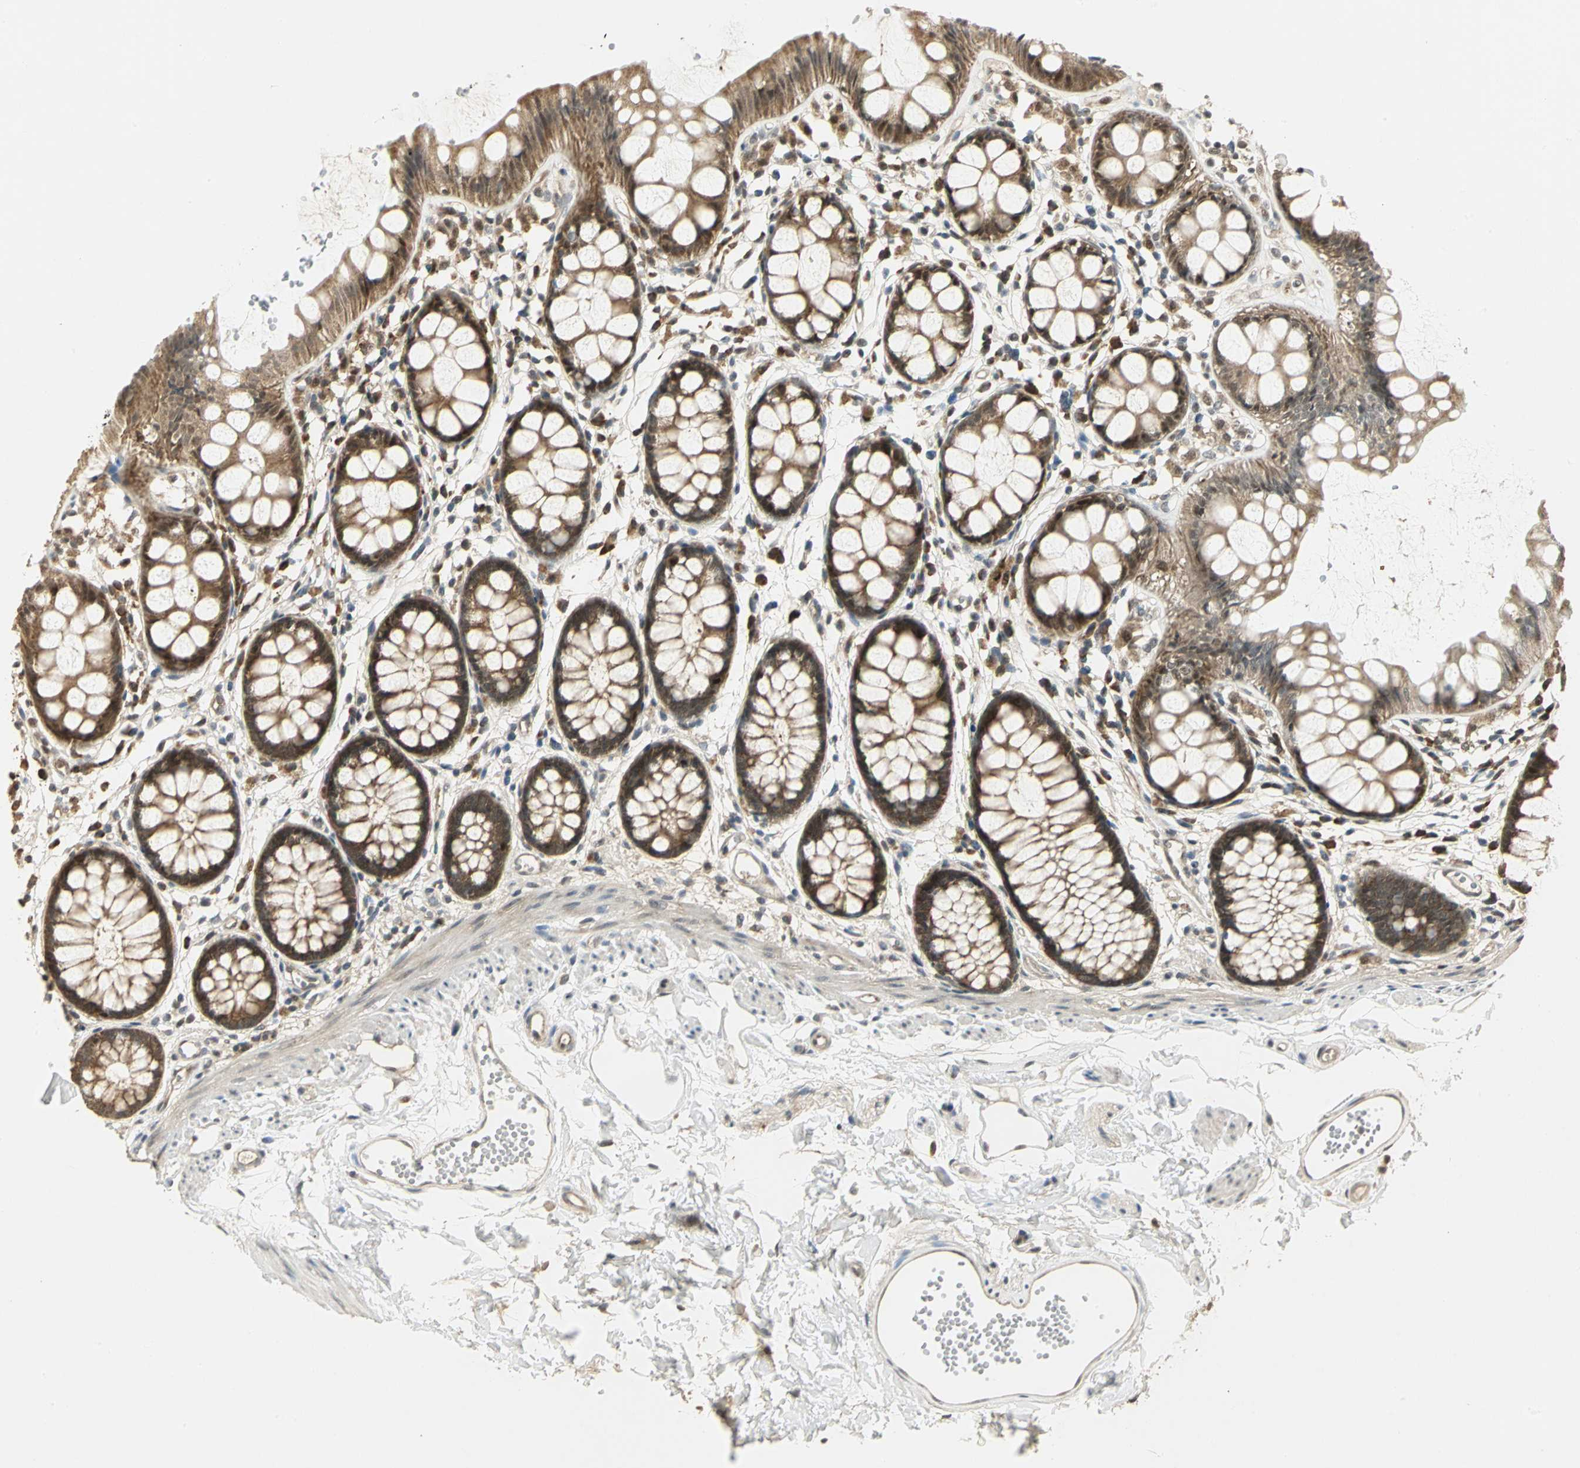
{"staining": {"intensity": "moderate", "quantity": ">75%", "location": "cytoplasmic/membranous,nuclear"}, "tissue": "rectum", "cell_type": "Glandular cells", "image_type": "normal", "snomed": [{"axis": "morphology", "description": "Normal tissue, NOS"}, {"axis": "topography", "description": "Rectum"}], "caption": "Protein positivity by IHC reveals moderate cytoplasmic/membranous,nuclear expression in approximately >75% of glandular cells in normal rectum.", "gene": "PSMC4", "patient": {"sex": "female", "age": 66}}